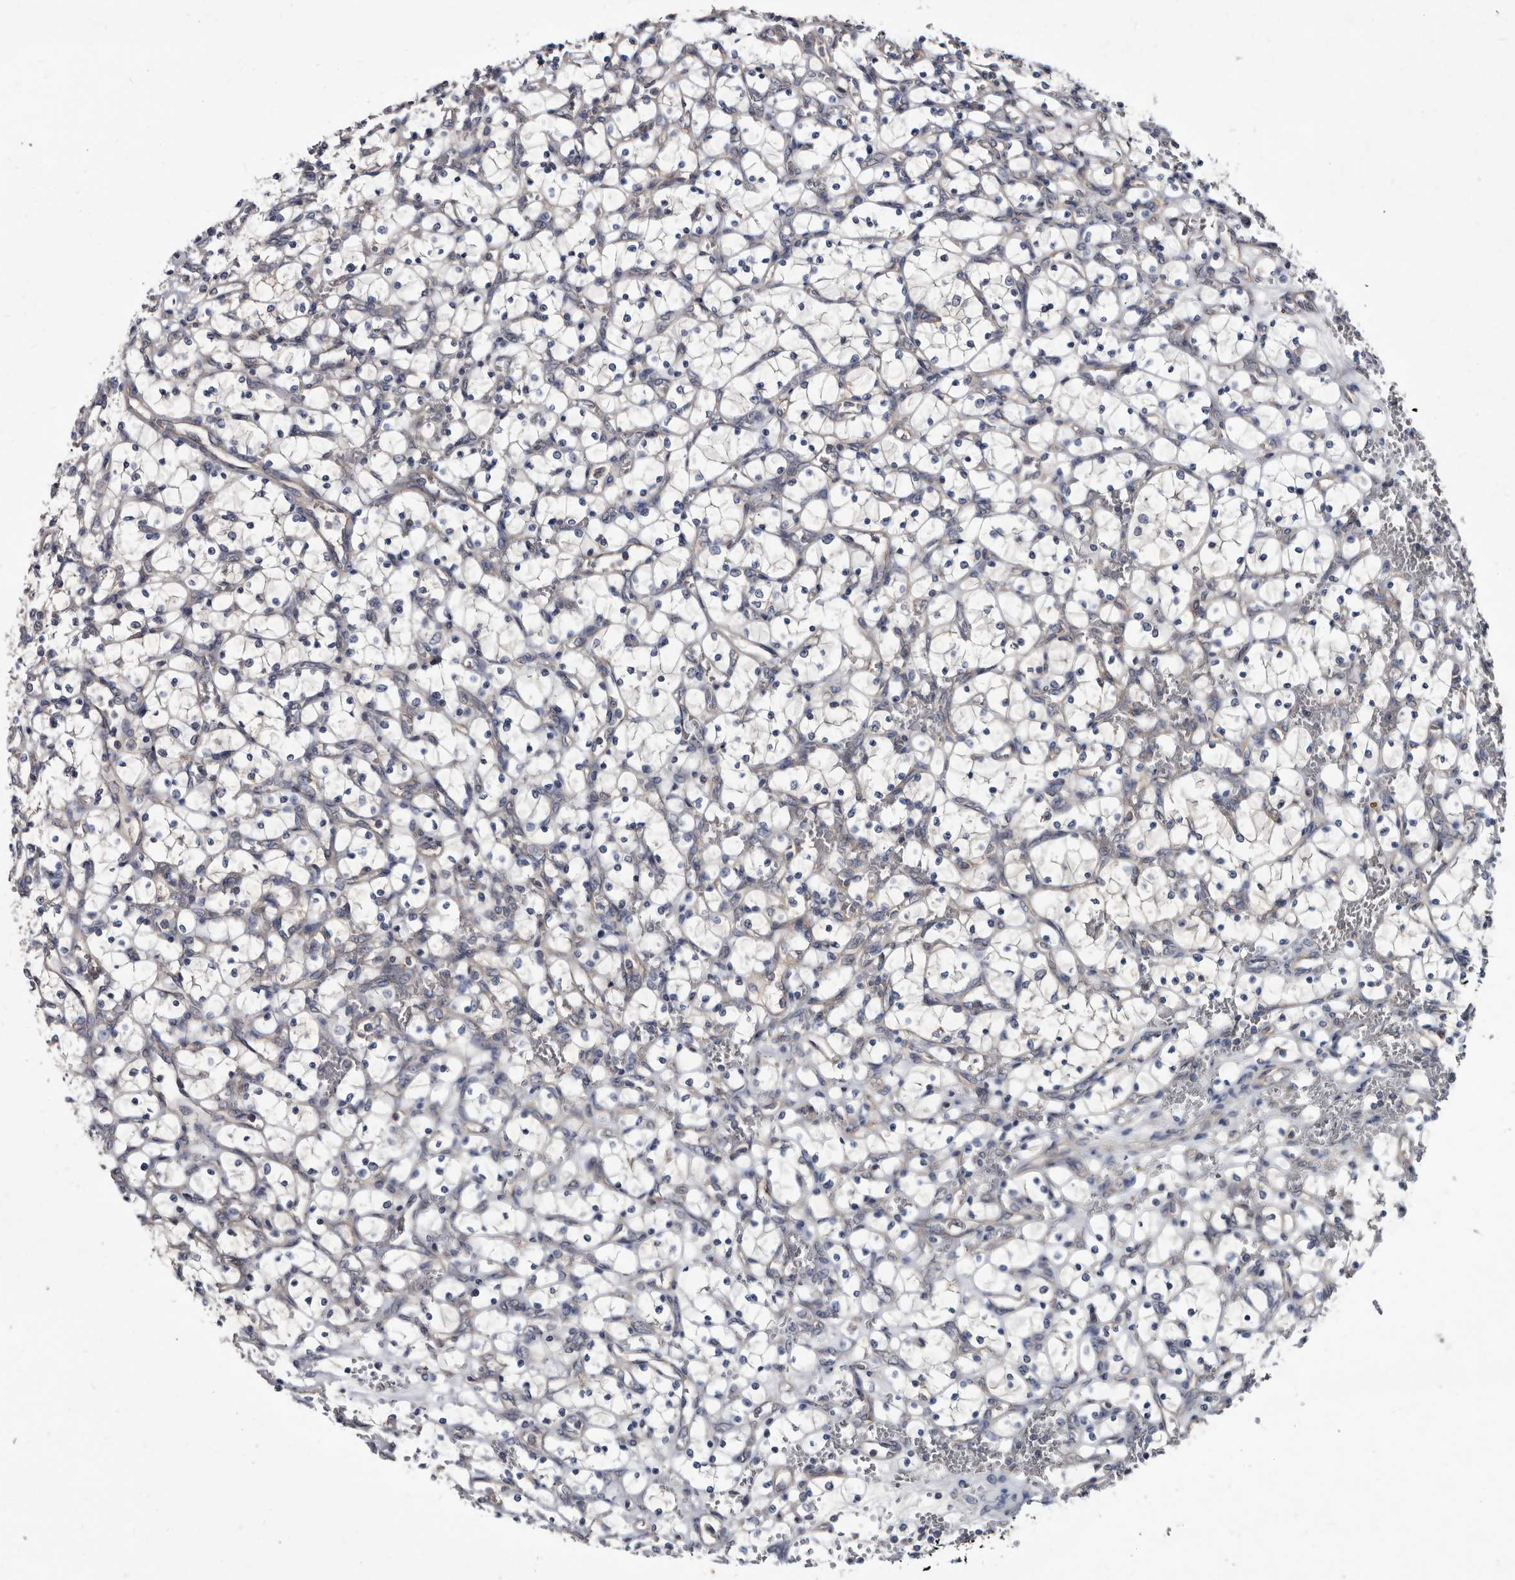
{"staining": {"intensity": "weak", "quantity": "<25%", "location": "cytoplasmic/membranous"}, "tissue": "renal cancer", "cell_type": "Tumor cells", "image_type": "cancer", "snomed": [{"axis": "morphology", "description": "Adenocarcinoma, NOS"}, {"axis": "topography", "description": "Kidney"}], "caption": "DAB immunohistochemical staining of human renal adenocarcinoma exhibits no significant staining in tumor cells. Brightfield microscopy of immunohistochemistry stained with DAB (3,3'-diaminobenzidine) (brown) and hematoxylin (blue), captured at high magnification.", "gene": "ABCF2", "patient": {"sex": "female", "age": 69}}